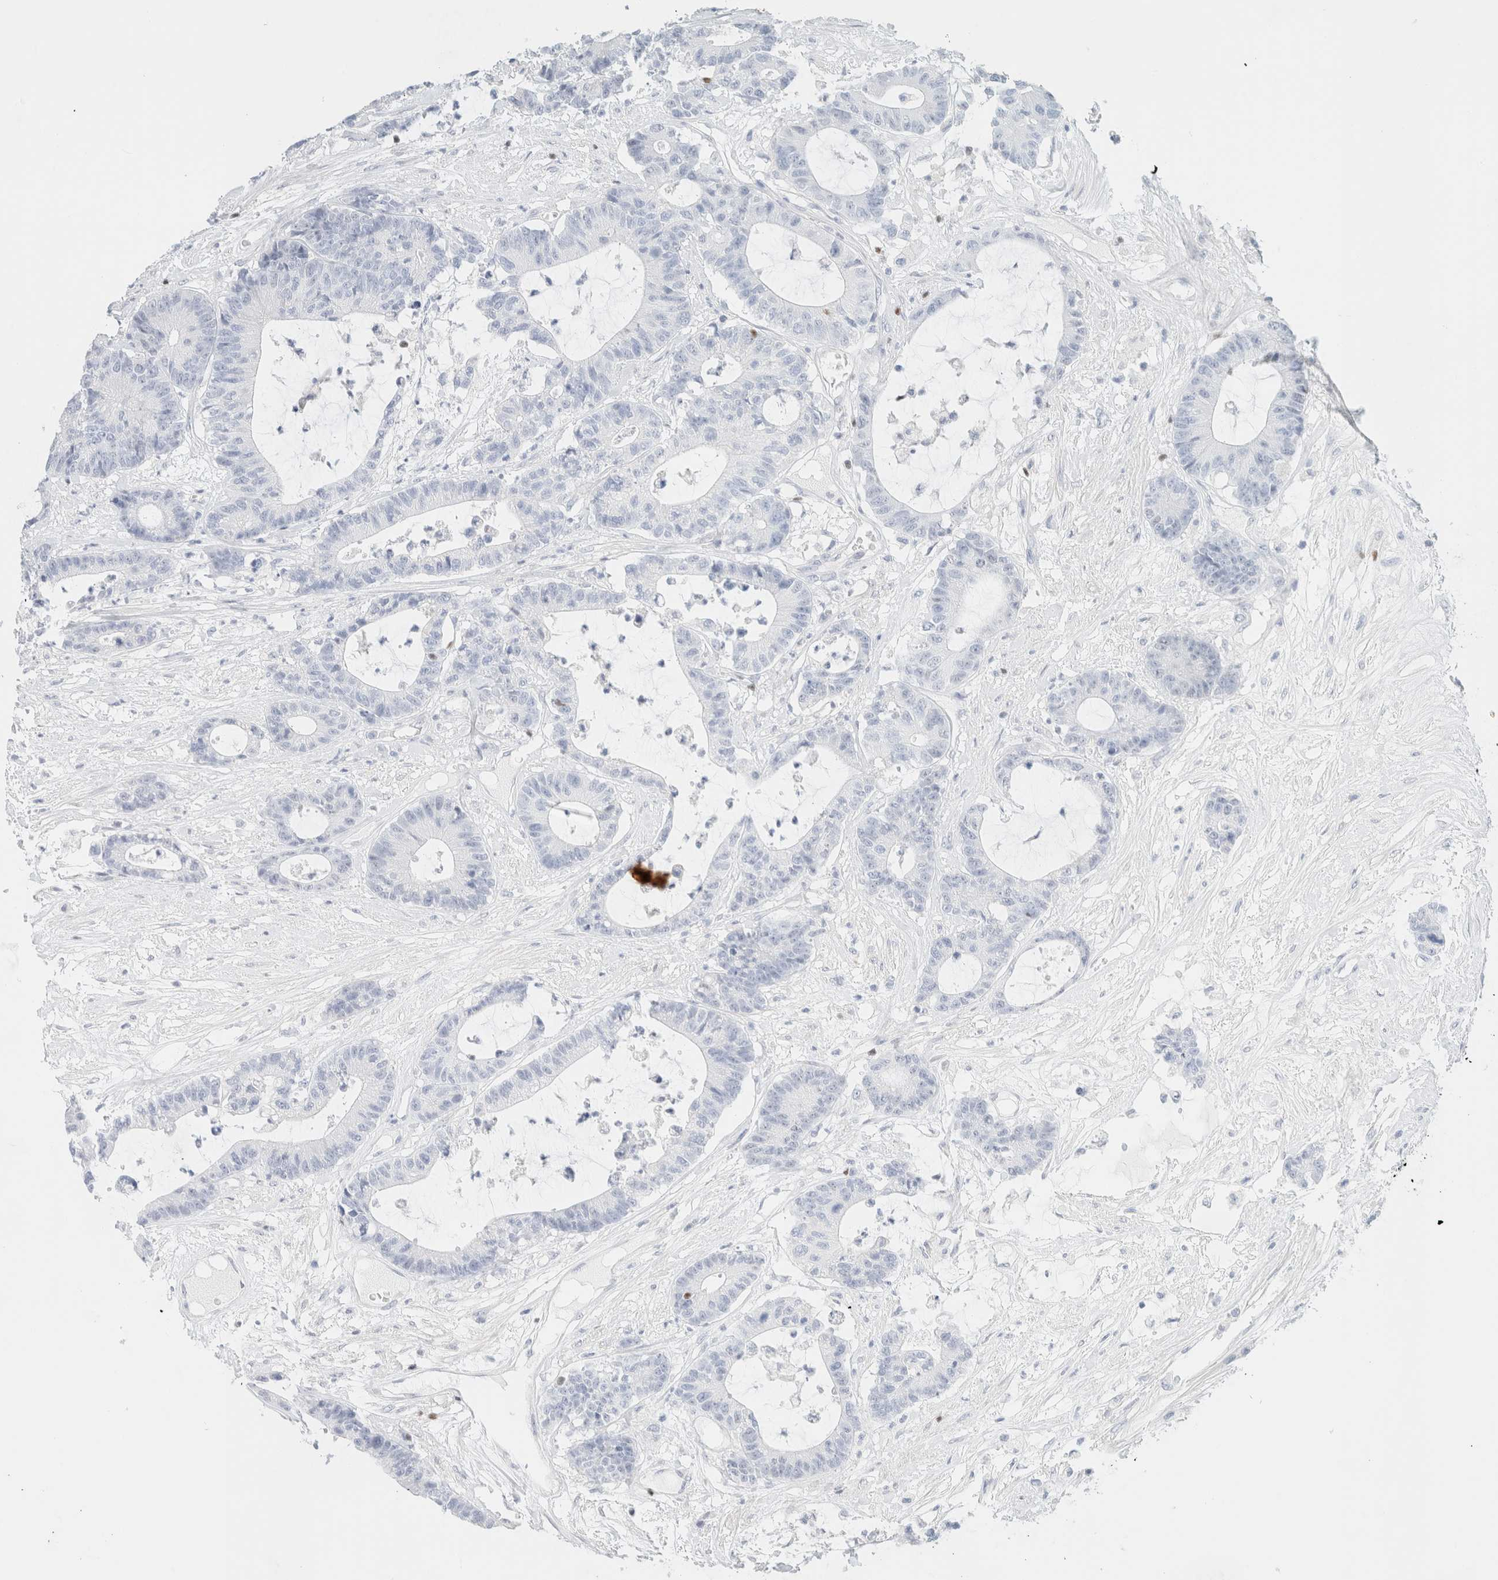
{"staining": {"intensity": "negative", "quantity": "none", "location": "none"}, "tissue": "colorectal cancer", "cell_type": "Tumor cells", "image_type": "cancer", "snomed": [{"axis": "morphology", "description": "Adenocarcinoma, NOS"}, {"axis": "topography", "description": "Colon"}], "caption": "Immunohistochemical staining of colorectal adenocarcinoma shows no significant positivity in tumor cells.", "gene": "IKZF3", "patient": {"sex": "female", "age": 84}}